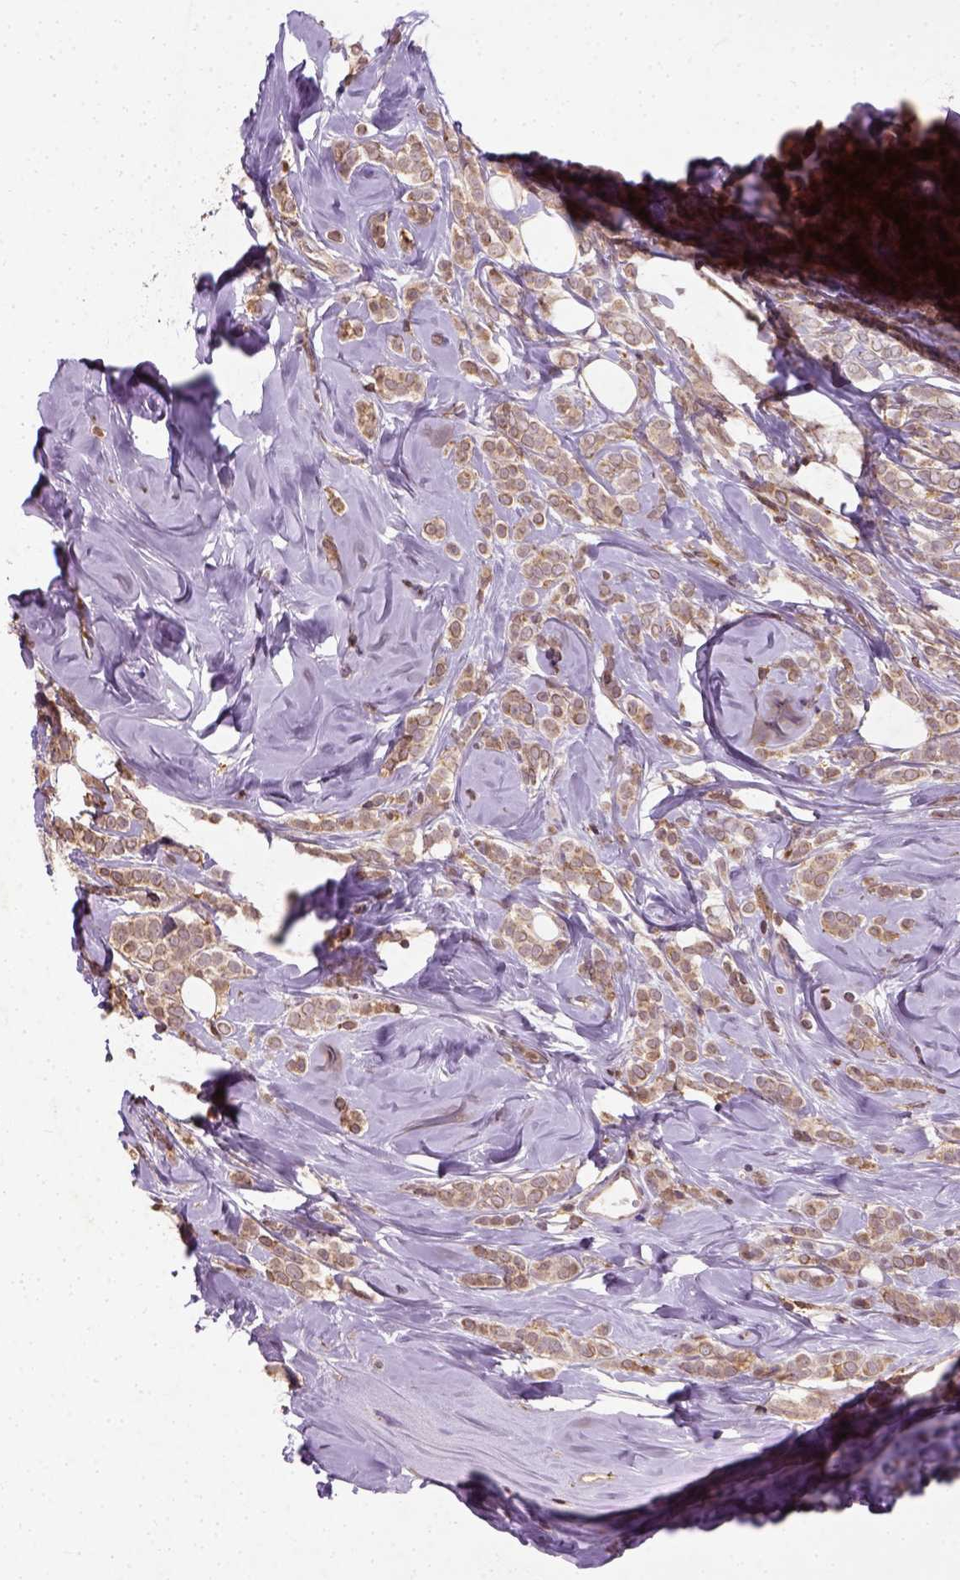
{"staining": {"intensity": "moderate", "quantity": ">75%", "location": "cytoplasmic/membranous"}, "tissue": "breast cancer", "cell_type": "Tumor cells", "image_type": "cancer", "snomed": [{"axis": "morphology", "description": "Lobular carcinoma"}, {"axis": "topography", "description": "Breast"}], "caption": "Immunohistochemical staining of breast cancer reveals medium levels of moderate cytoplasmic/membranous protein staining in approximately >75% of tumor cells.", "gene": "CAMKK1", "patient": {"sex": "female", "age": 49}}